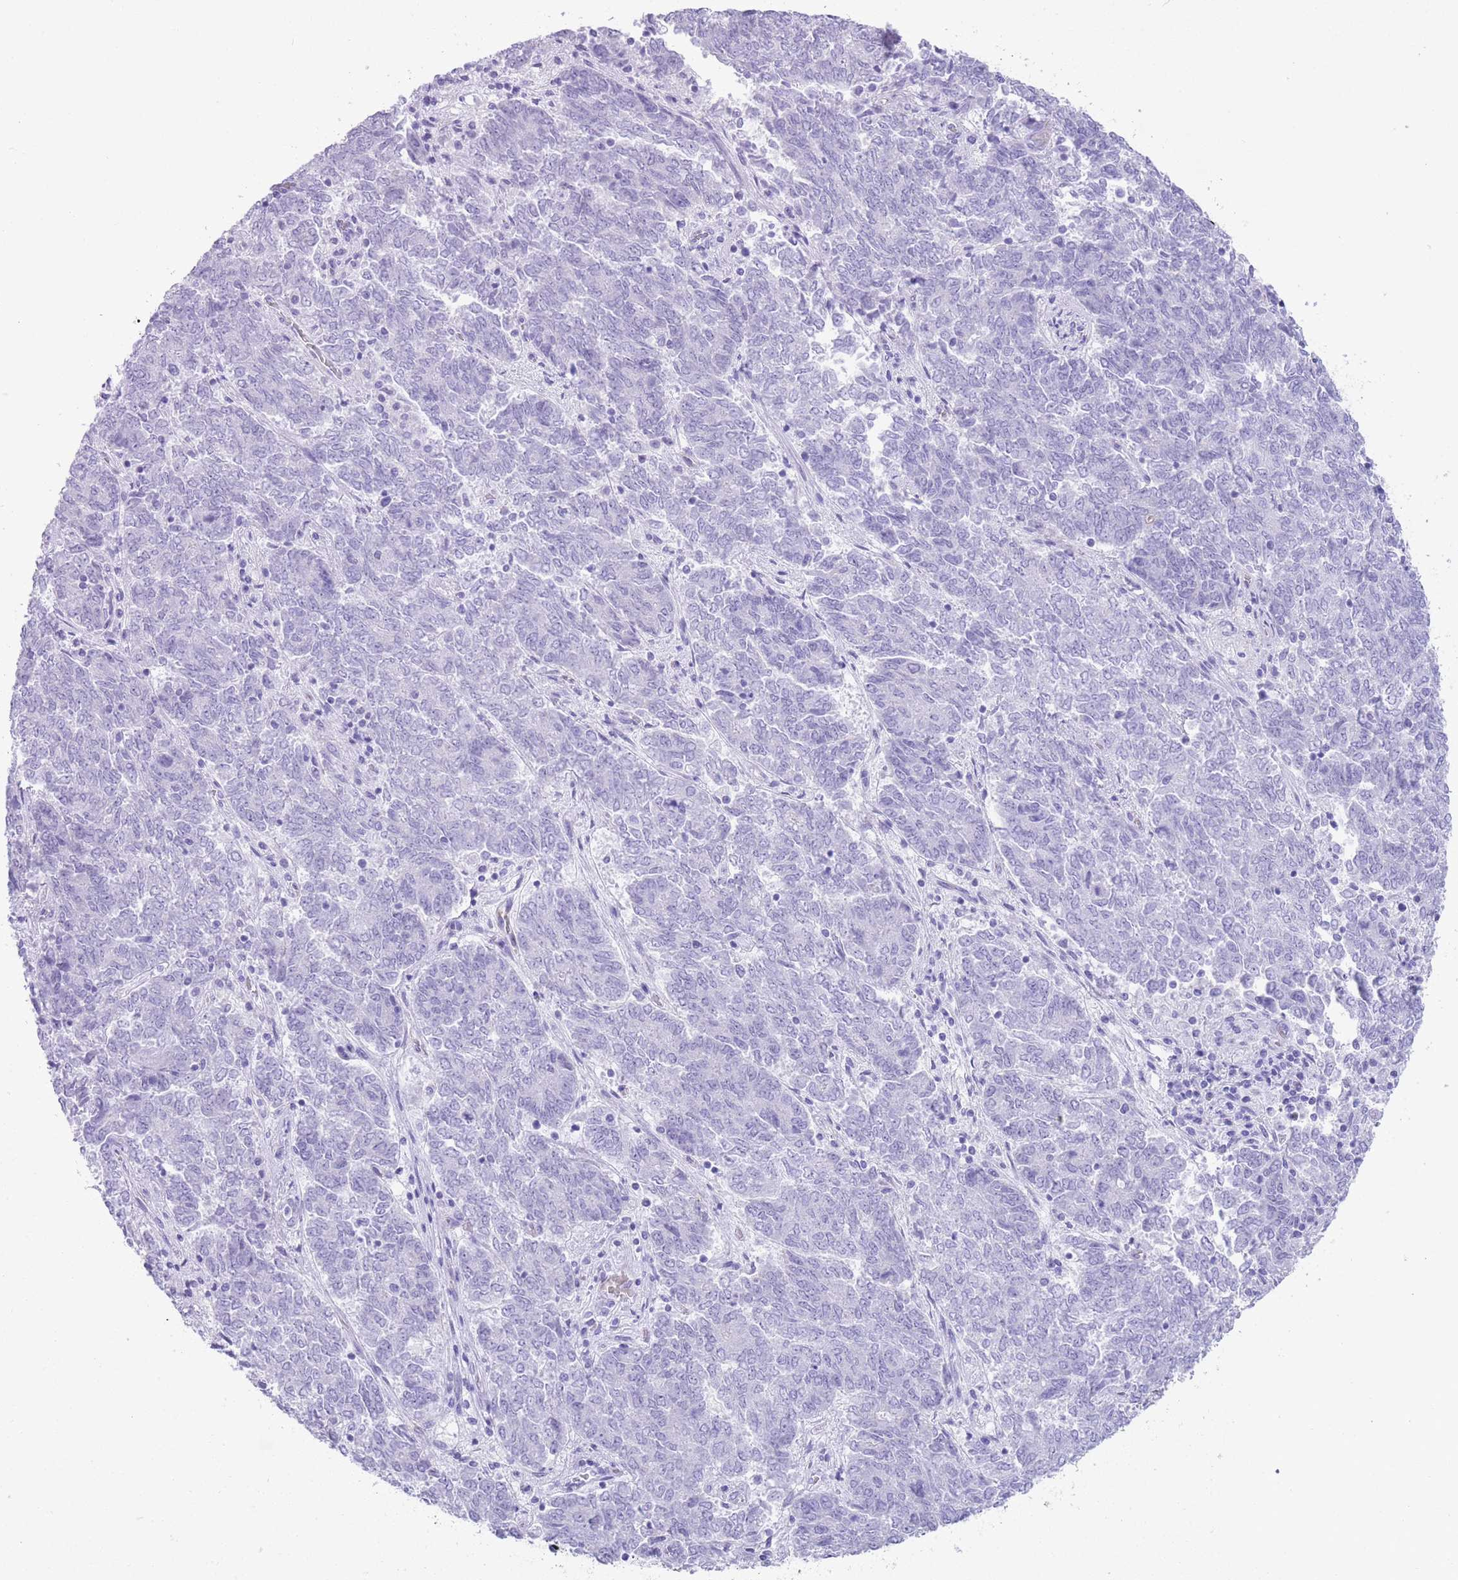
{"staining": {"intensity": "negative", "quantity": "none", "location": "none"}, "tissue": "endometrial cancer", "cell_type": "Tumor cells", "image_type": "cancer", "snomed": [{"axis": "morphology", "description": "Adenocarcinoma, NOS"}, {"axis": "topography", "description": "Endometrium"}], "caption": "Immunohistochemistry image of neoplastic tissue: endometrial cancer (adenocarcinoma) stained with DAB (3,3'-diaminobenzidine) reveals no significant protein positivity in tumor cells. Brightfield microscopy of IHC stained with DAB (3,3'-diaminobenzidine) (brown) and hematoxylin (blue), captured at high magnification.", "gene": "ELOA2", "patient": {"sex": "female", "age": 80}}